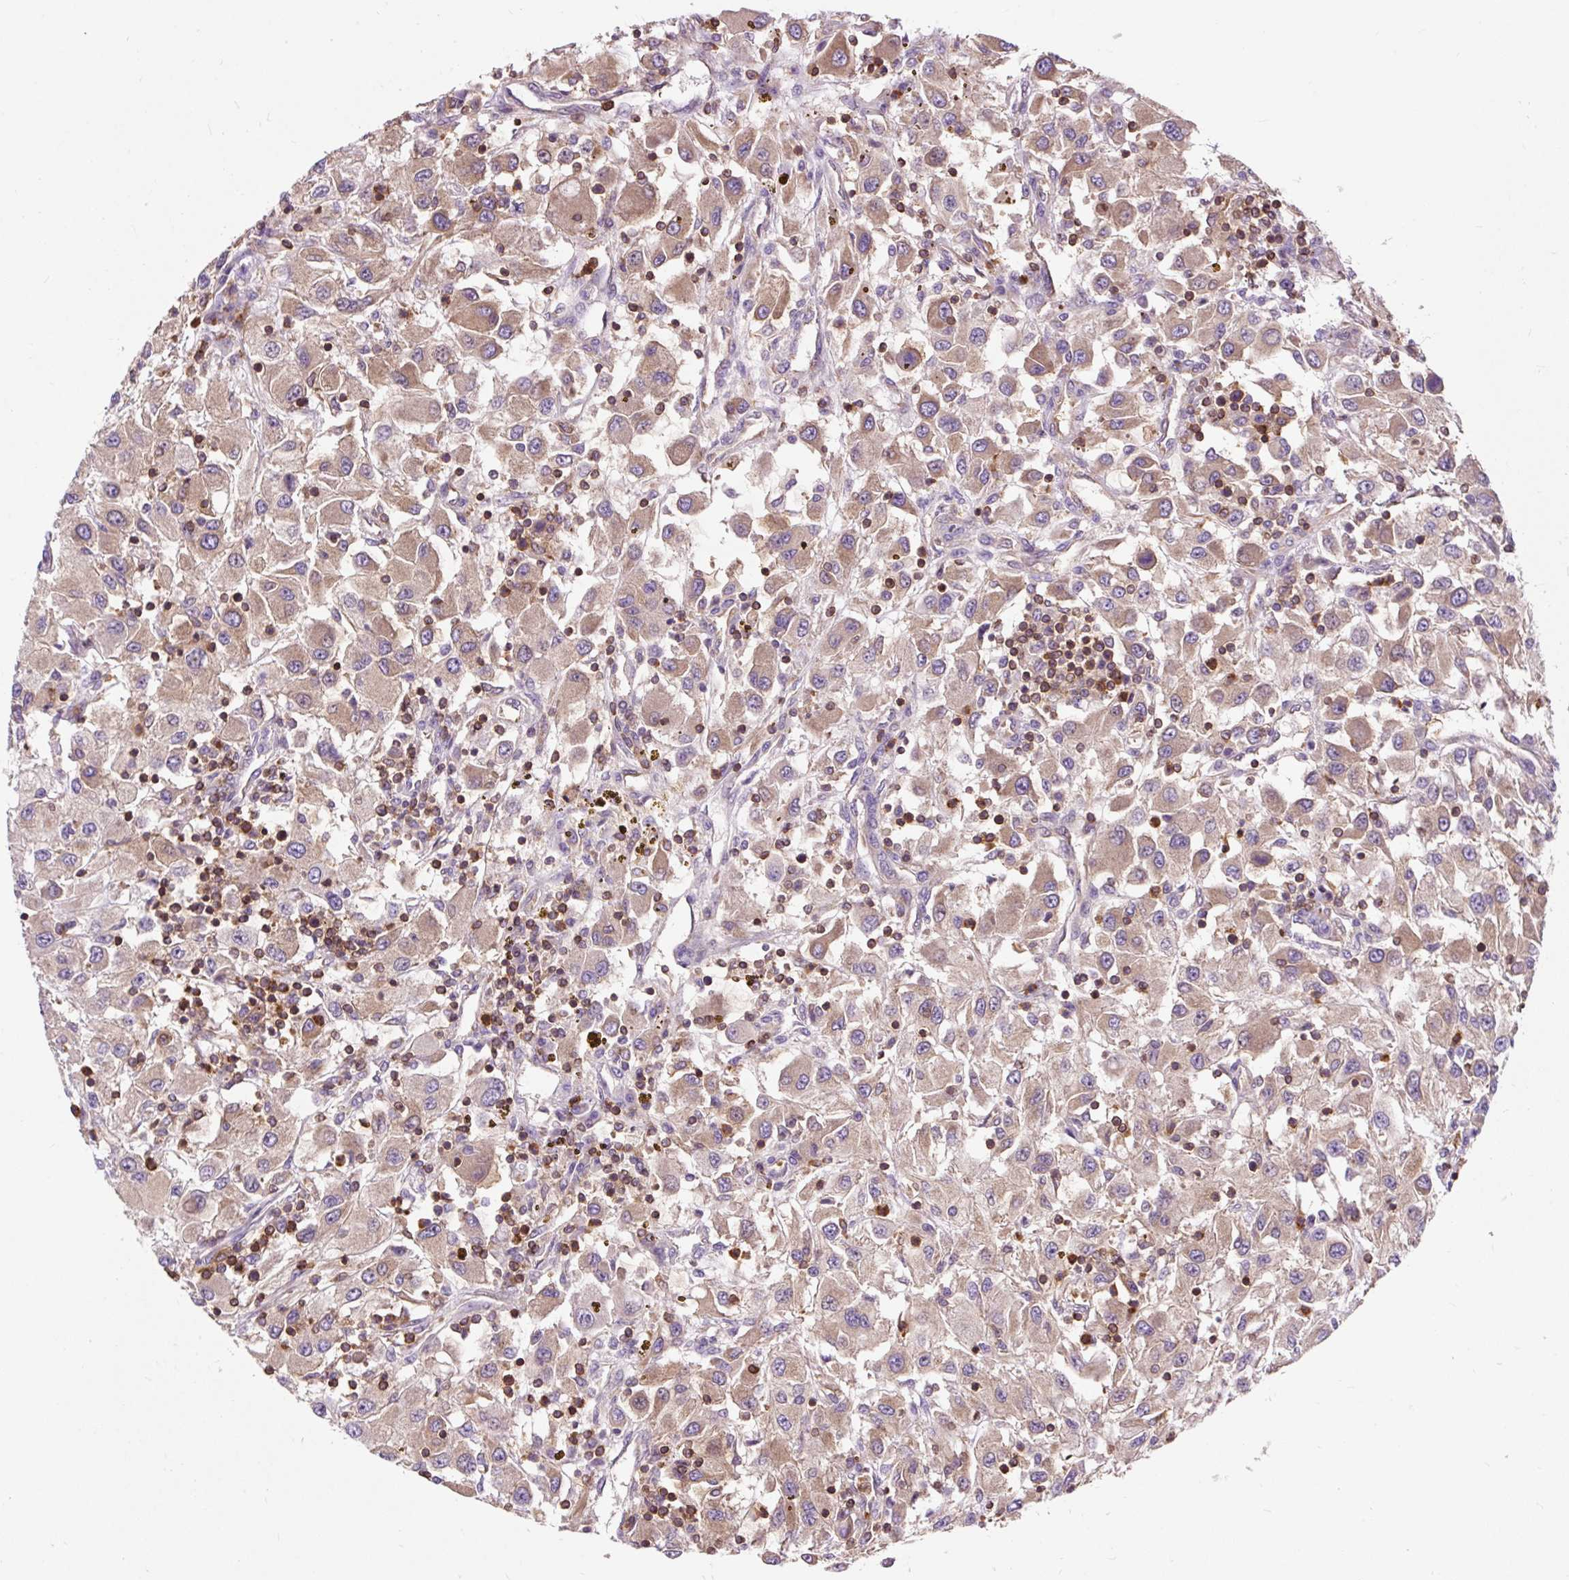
{"staining": {"intensity": "moderate", "quantity": "25%-75%", "location": "cytoplasmic/membranous"}, "tissue": "renal cancer", "cell_type": "Tumor cells", "image_type": "cancer", "snomed": [{"axis": "morphology", "description": "Adenocarcinoma, NOS"}, {"axis": "topography", "description": "Kidney"}], "caption": "Approximately 25%-75% of tumor cells in human renal cancer (adenocarcinoma) display moderate cytoplasmic/membranous protein expression as visualized by brown immunohistochemical staining.", "gene": "CISD3", "patient": {"sex": "female", "age": 67}}